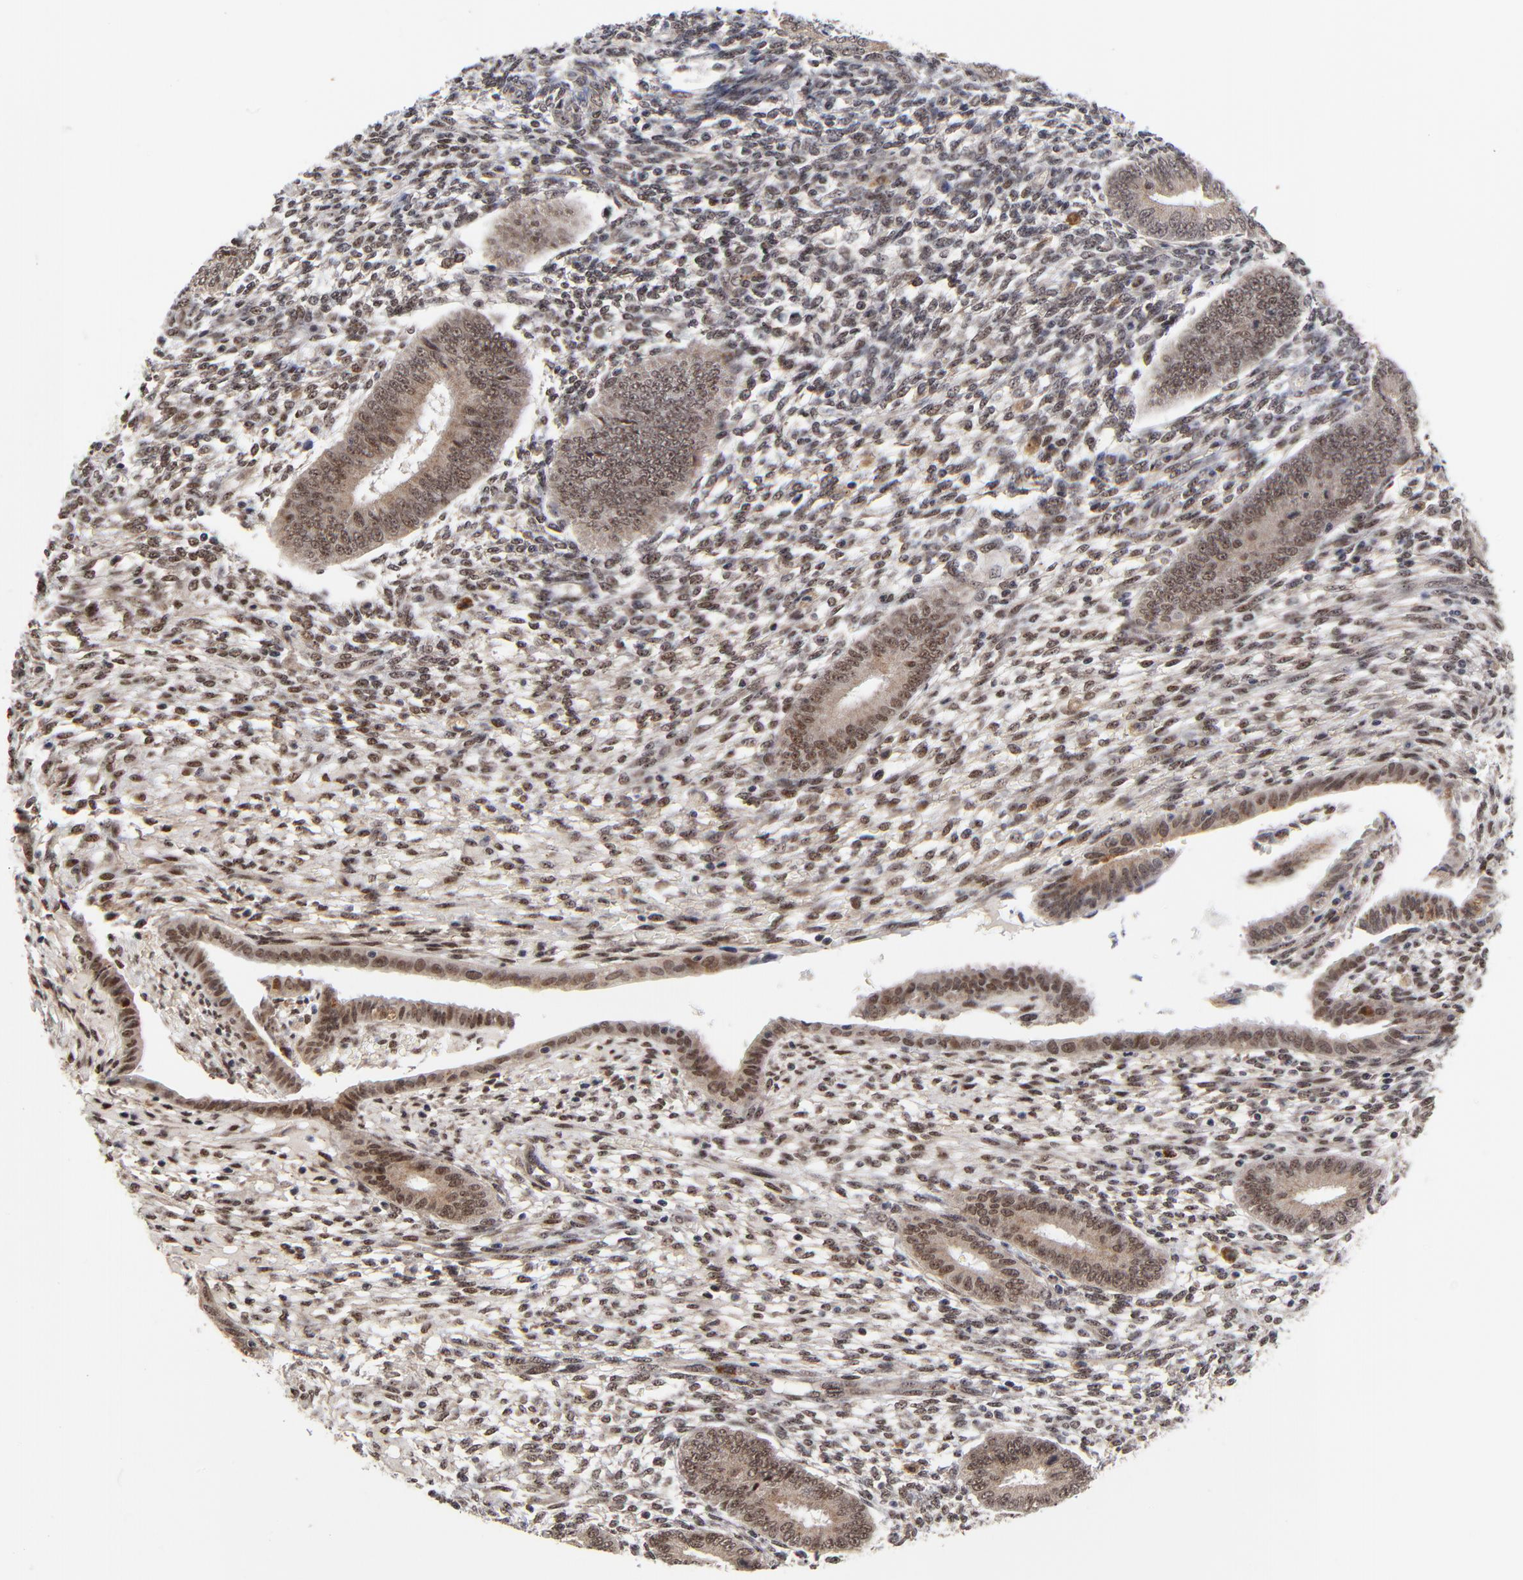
{"staining": {"intensity": "moderate", "quantity": ">75%", "location": "nuclear"}, "tissue": "endometrium", "cell_type": "Cells in endometrial stroma", "image_type": "normal", "snomed": [{"axis": "morphology", "description": "Normal tissue, NOS"}, {"axis": "topography", "description": "Endometrium"}], "caption": "A high-resolution histopathology image shows immunohistochemistry staining of unremarkable endometrium, which displays moderate nuclear positivity in about >75% of cells in endometrial stroma. (DAB (3,3'-diaminobenzidine) IHC with brightfield microscopy, high magnification).", "gene": "ZNF419", "patient": {"sex": "female", "age": 42}}